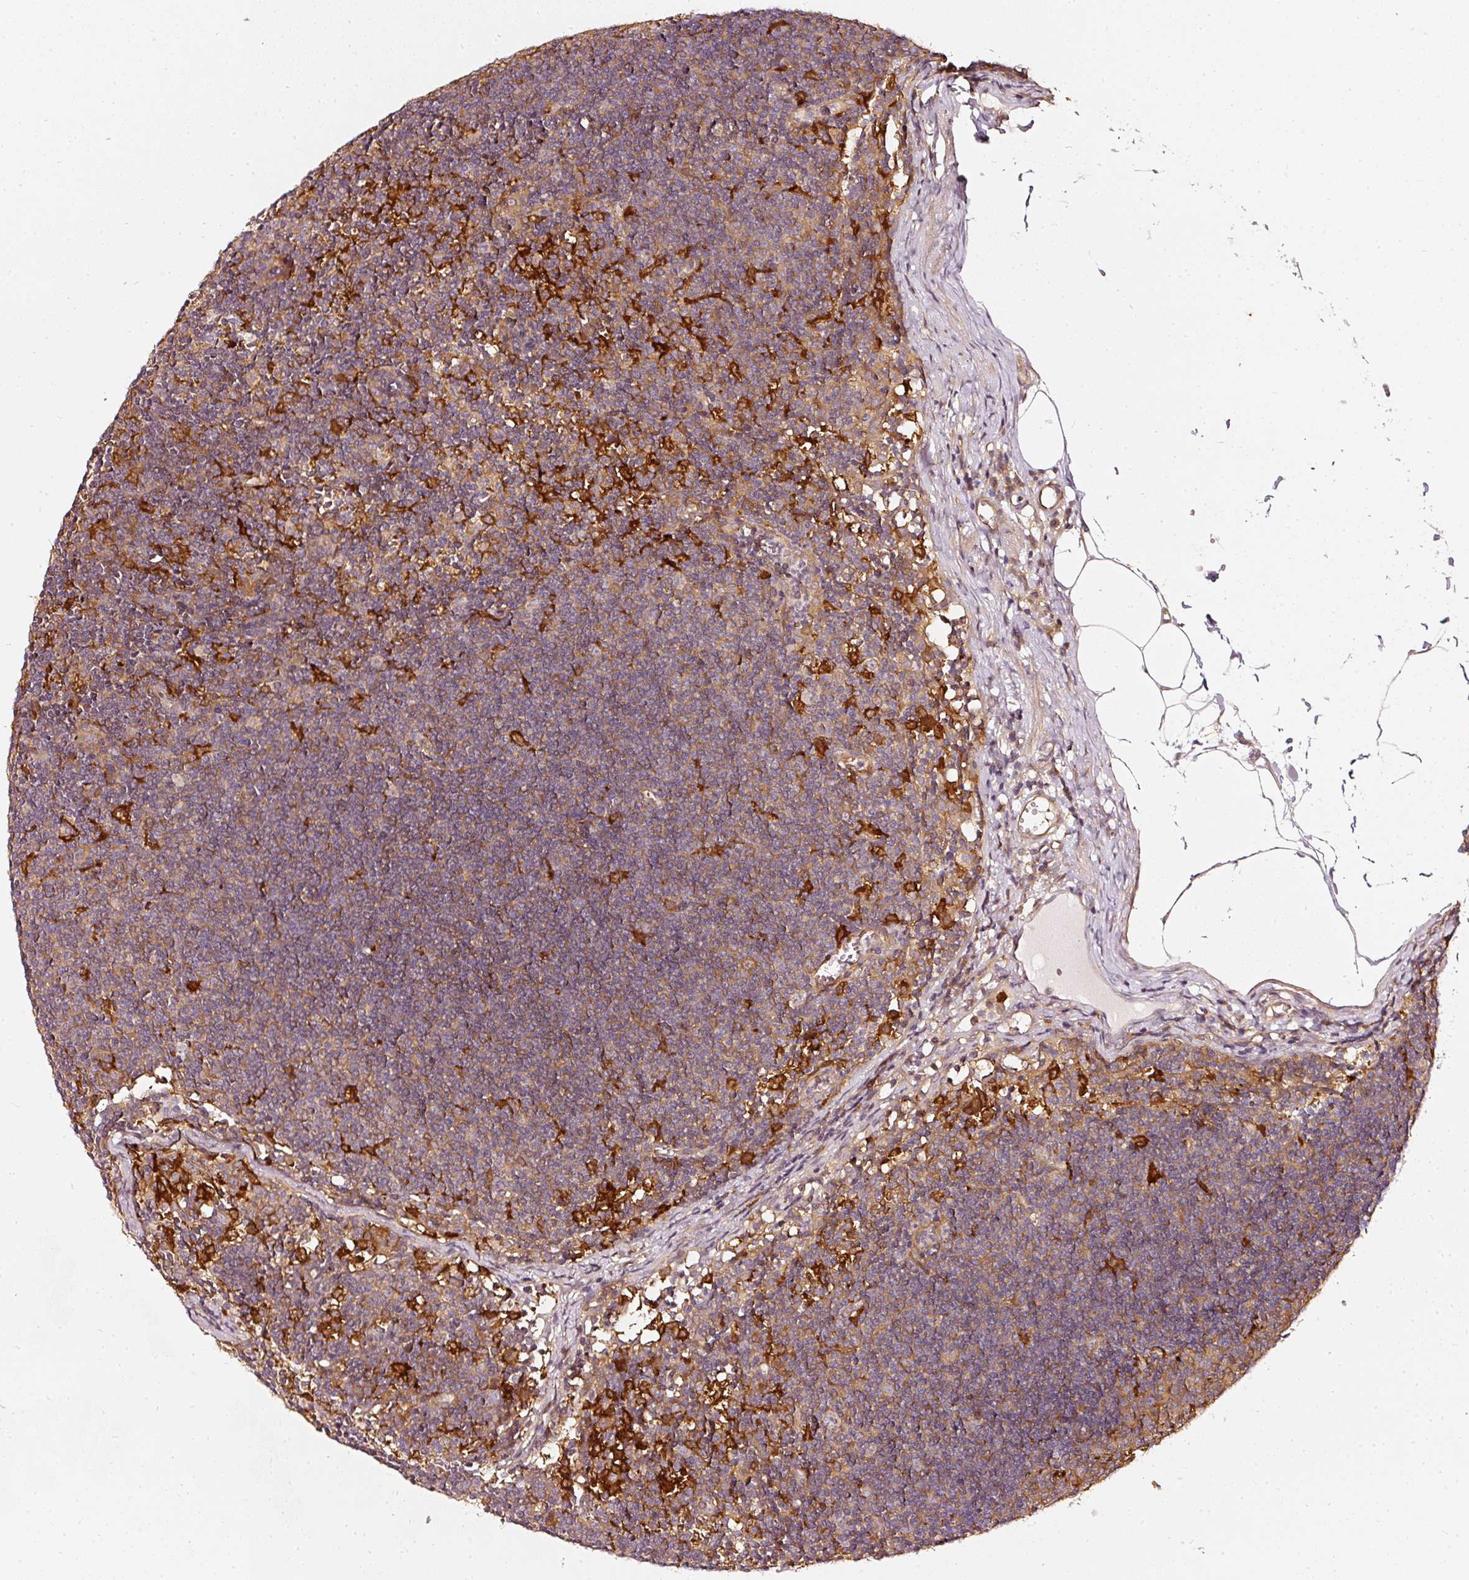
{"staining": {"intensity": "moderate", "quantity": ">75%", "location": "cytoplasmic/membranous"}, "tissue": "lymph node", "cell_type": "Germinal center cells", "image_type": "normal", "snomed": [{"axis": "morphology", "description": "Normal tissue, NOS"}, {"axis": "topography", "description": "Lymph node"}], "caption": "The image shows a brown stain indicating the presence of a protein in the cytoplasmic/membranous of germinal center cells in lymph node. Using DAB (3,3'-diaminobenzidine) (brown) and hematoxylin (blue) stains, captured at high magnification using brightfield microscopy.", "gene": "ASMTL", "patient": {"sex": "female", "age": 29}}